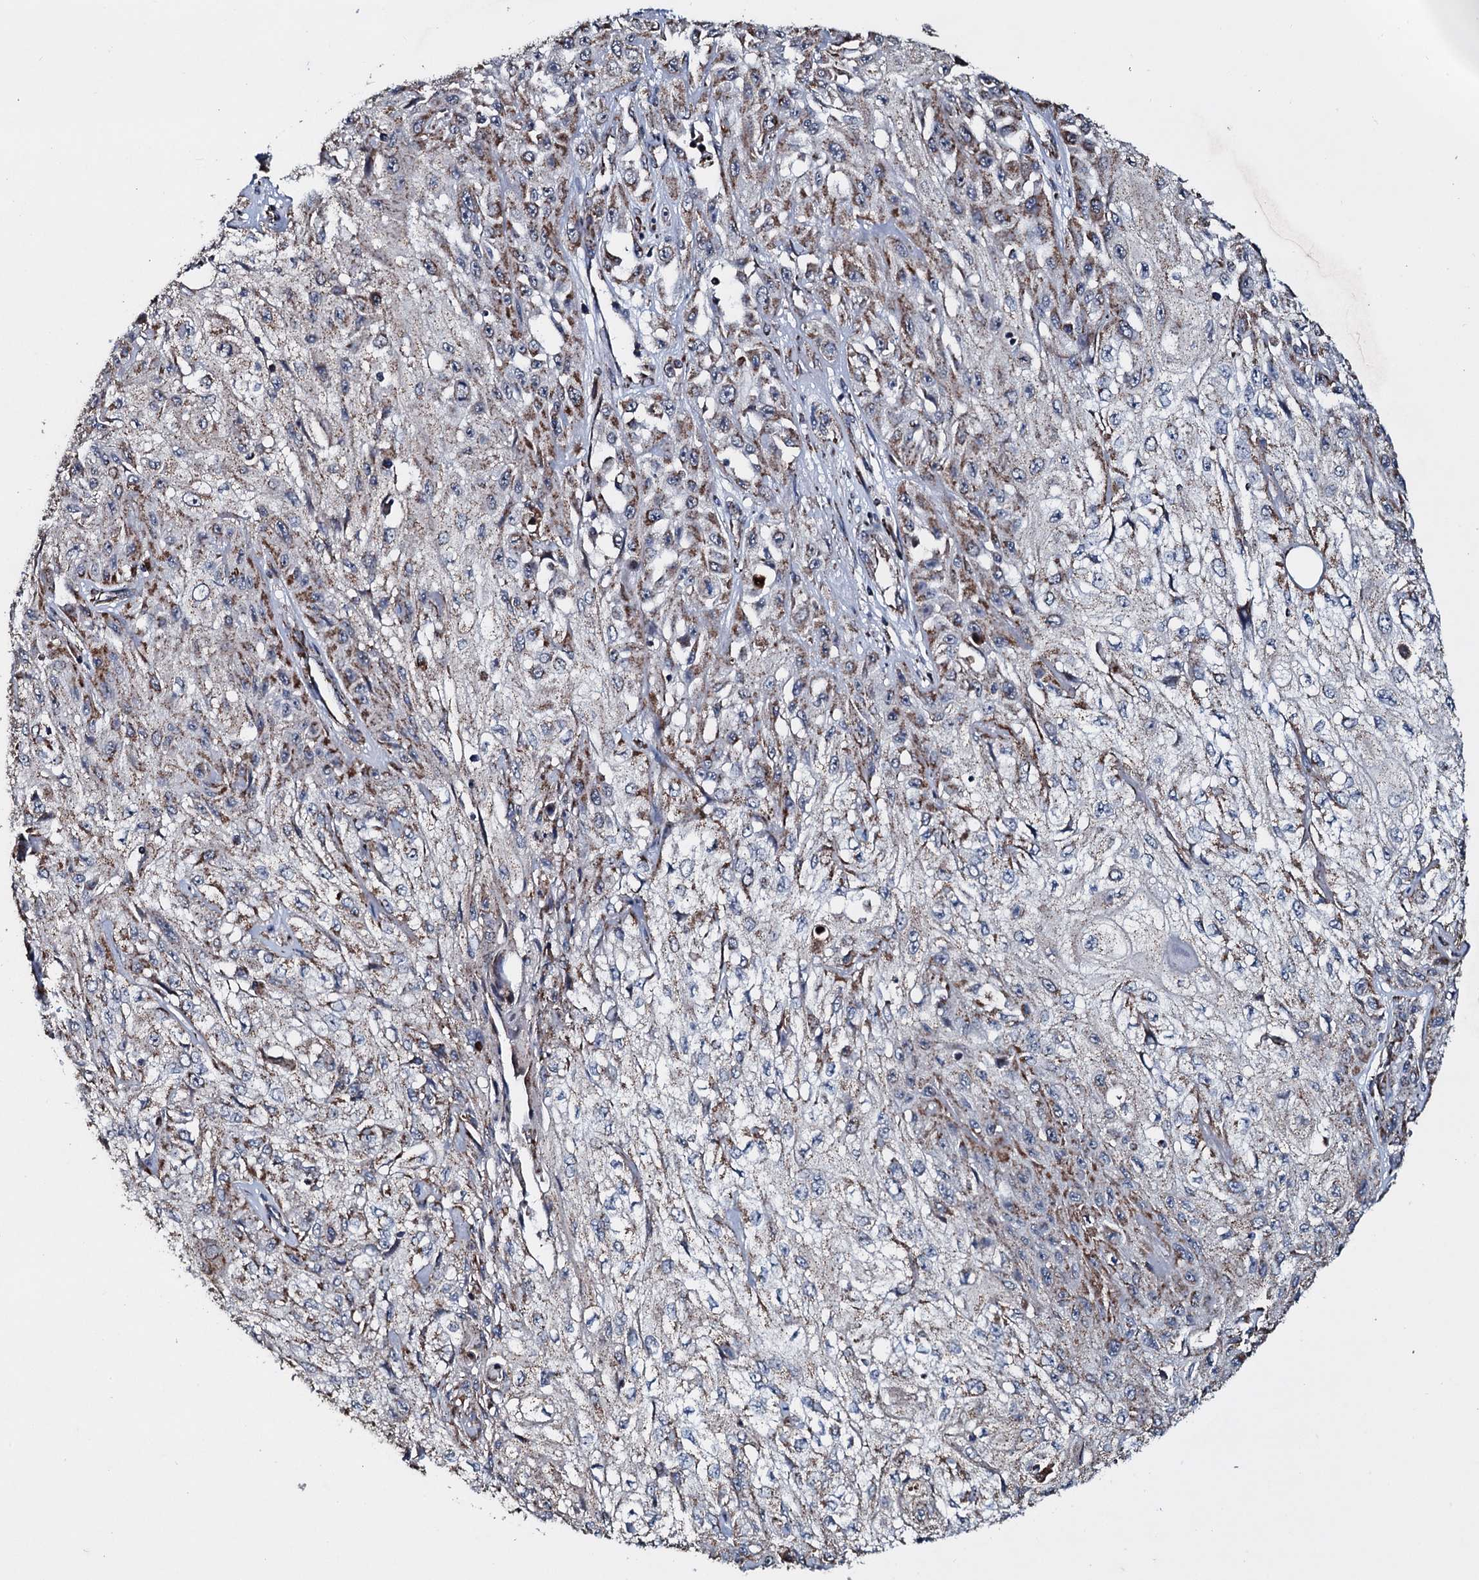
{"staining": {"intensity": "moderate", "quantity": "25%-75%", "location": "cytoplasmic/membranous"}, "tissue": "skin cancer", "cell_type": "Tumor cells", "image_type": "cancer", "snomed": [{"axis": "morphology", "description": "Squamous cell carcinoma, NOS"}, {"axis": "morphology", "description": "Squamous cell carcinoma, metastatic, NOS"}, {"axis": "topography", "description": "Skin"}, {"axis": "topography", "description": "Lymph node"}], "caption": "Squamous cell carcinoma (skin) was stained to show a protein in brown. There is medium levels of moderate cytoplasmic/membranous expression in about 25%-75% of tumor cells. (DAB (3,3'-diaminobenzidine) = brown stain, brightfield microscopy at high magnification).", "gene": "DYNC2I2", "patient": {"sex": "male", "age": 75}}